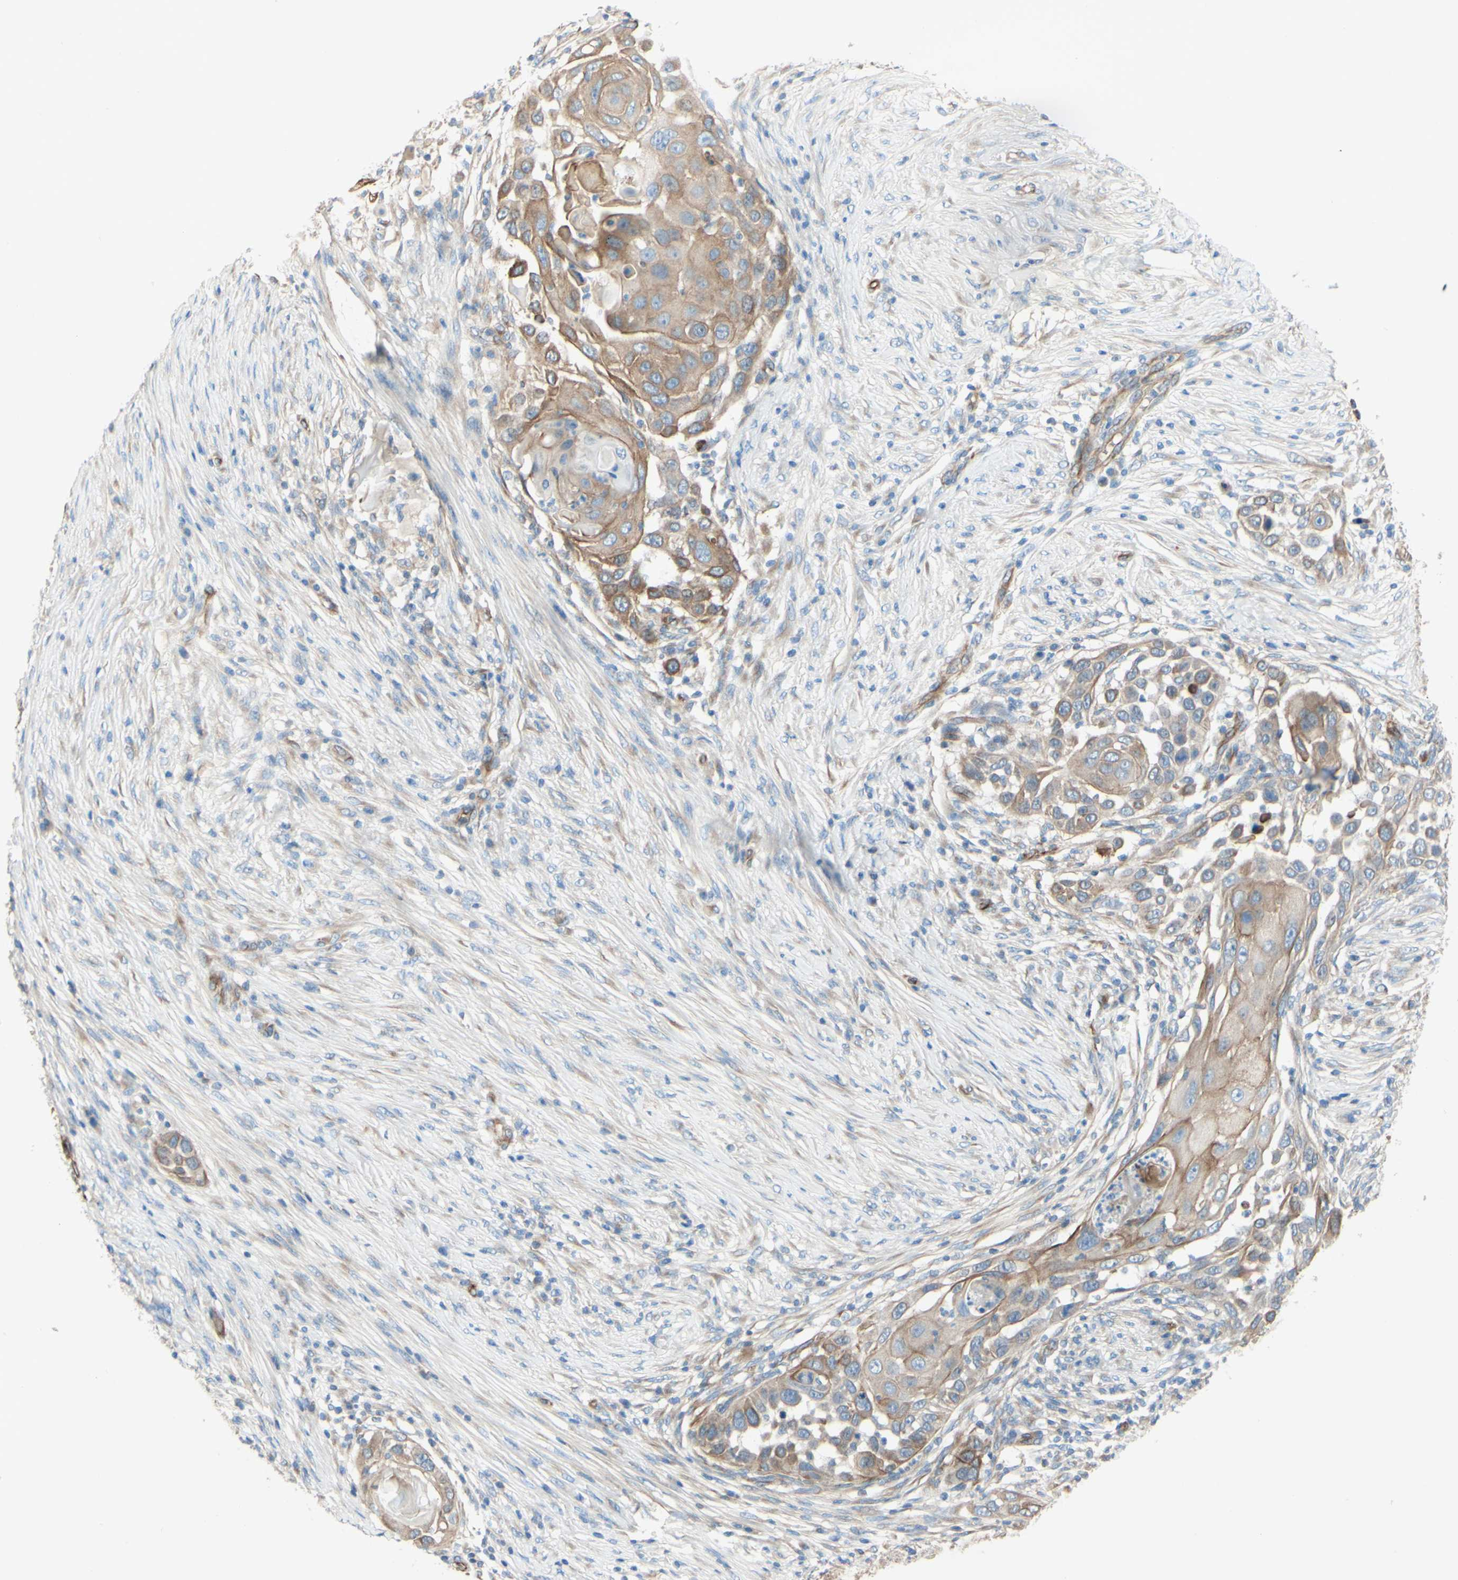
{"staining": {"intensity": "weak", "quantity": ">75%", "location": "cytoplasmic/membranous"}, "tissue": "skin cancer", "cell_type": "Tumor cells", "image_type": "cancer", "snomed": [{"axis": "morphology", "description": "Squamous cell carcinoma, NOS"}, {"axis": "topography", "description": "Skin"}], "caption": "Squamous cell carcinoma (skin) tissue shows weak cytoplasmic/membranous expression in approximately >75% of tumor cells, visualized by immunohistochemistry.", "gene": "ENDOD1", "patient": {"sex": "female", "age": 44}}